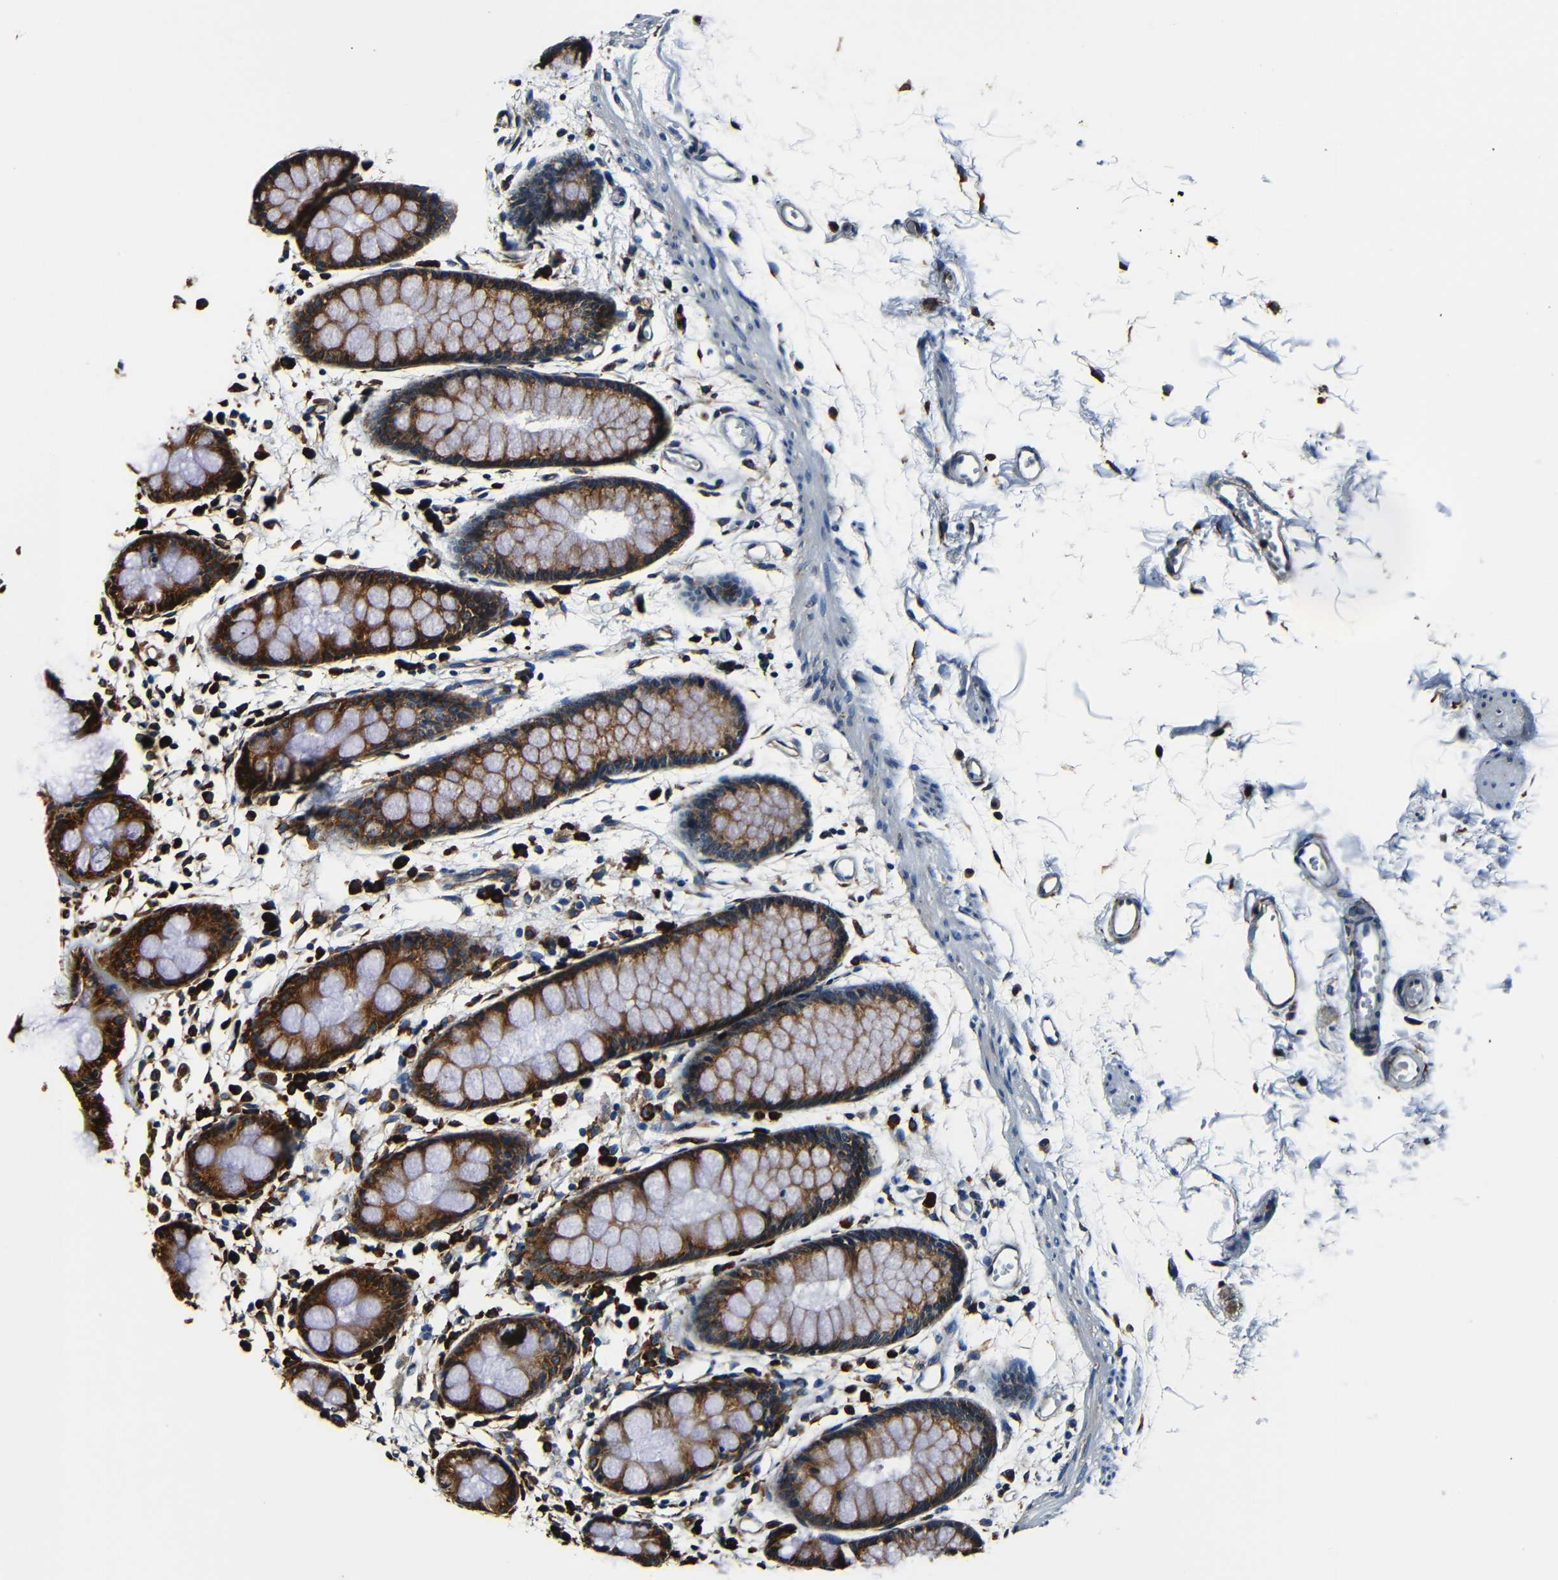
{"staining": {"intensity": "strong", "quantity": ">75%", "location": "cytoplasmic/membranous"}, "tissue": "rectum", "cell_type": "Glandular cells", "image_type": "normal", "snomed": [{"axis": "morphology", "description": "Normal tissue, NOS"}, {"axis": "topography", "description": "Rectum"}], "caption": "Protein staining of unremarkable rectum demonstrates strong cytoplasmic/membranous positivity in about >75% of glandular cells.", "gene": "RRBP1", "patient": {"sex": "female", "age": 66}}